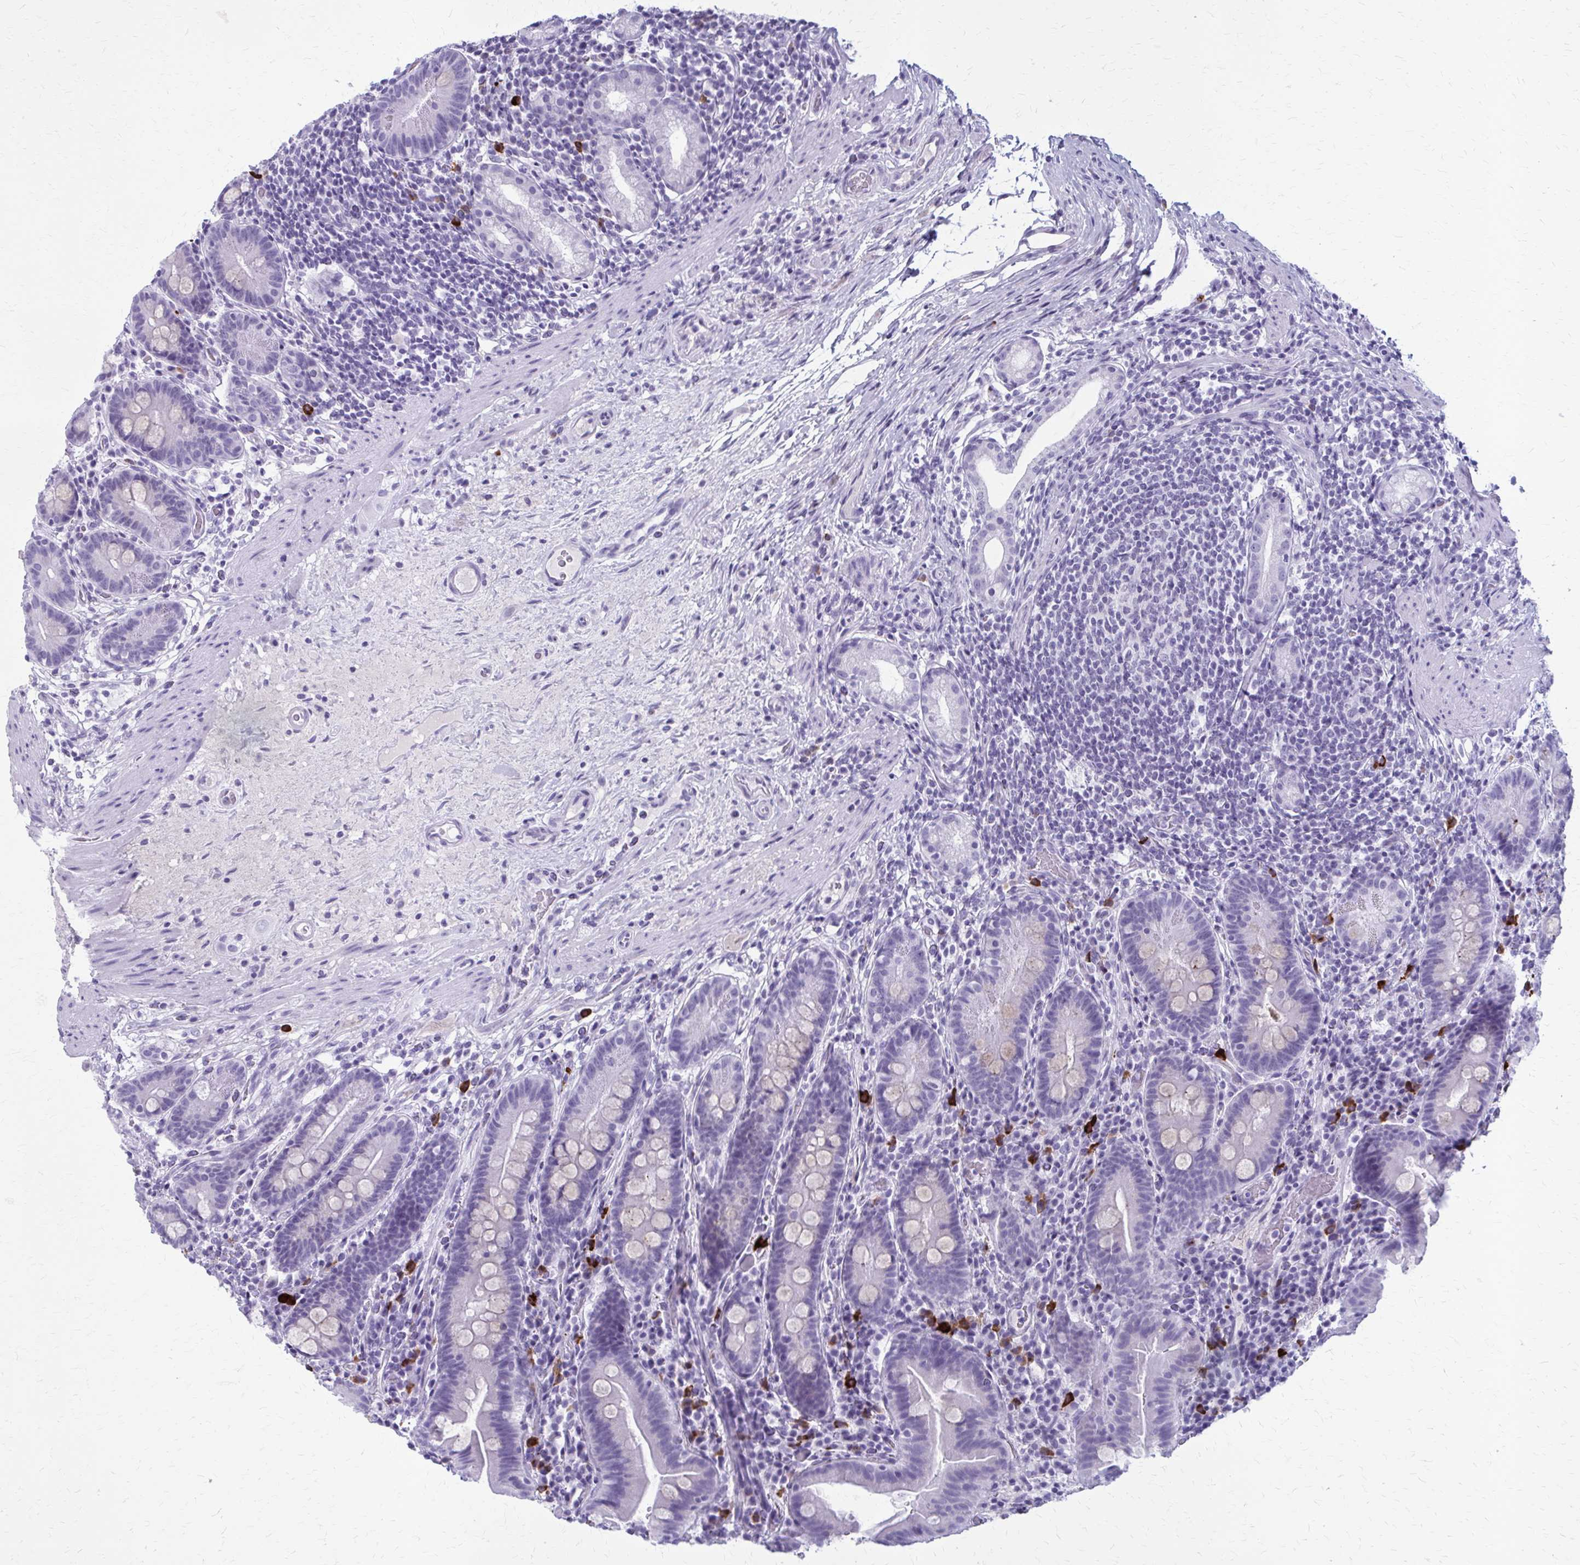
{"staining": {"intensity": "negative", "quantity": "none", "location": "none"}, "tissue": "small intestine", "cell_type": "Glandular cells", "image_type": "normal", "snomed": [{"axis": "morphology", "description": "Normal tissue, NOS"}, {"axis": "topography", "description": "Small intestine"}], "caption": "Micrograph shows no significant protein expression in glandular cells of benign small intestine.", "gene": "ZDHHC7", "patient": {"sex": "male", "age": 26}}